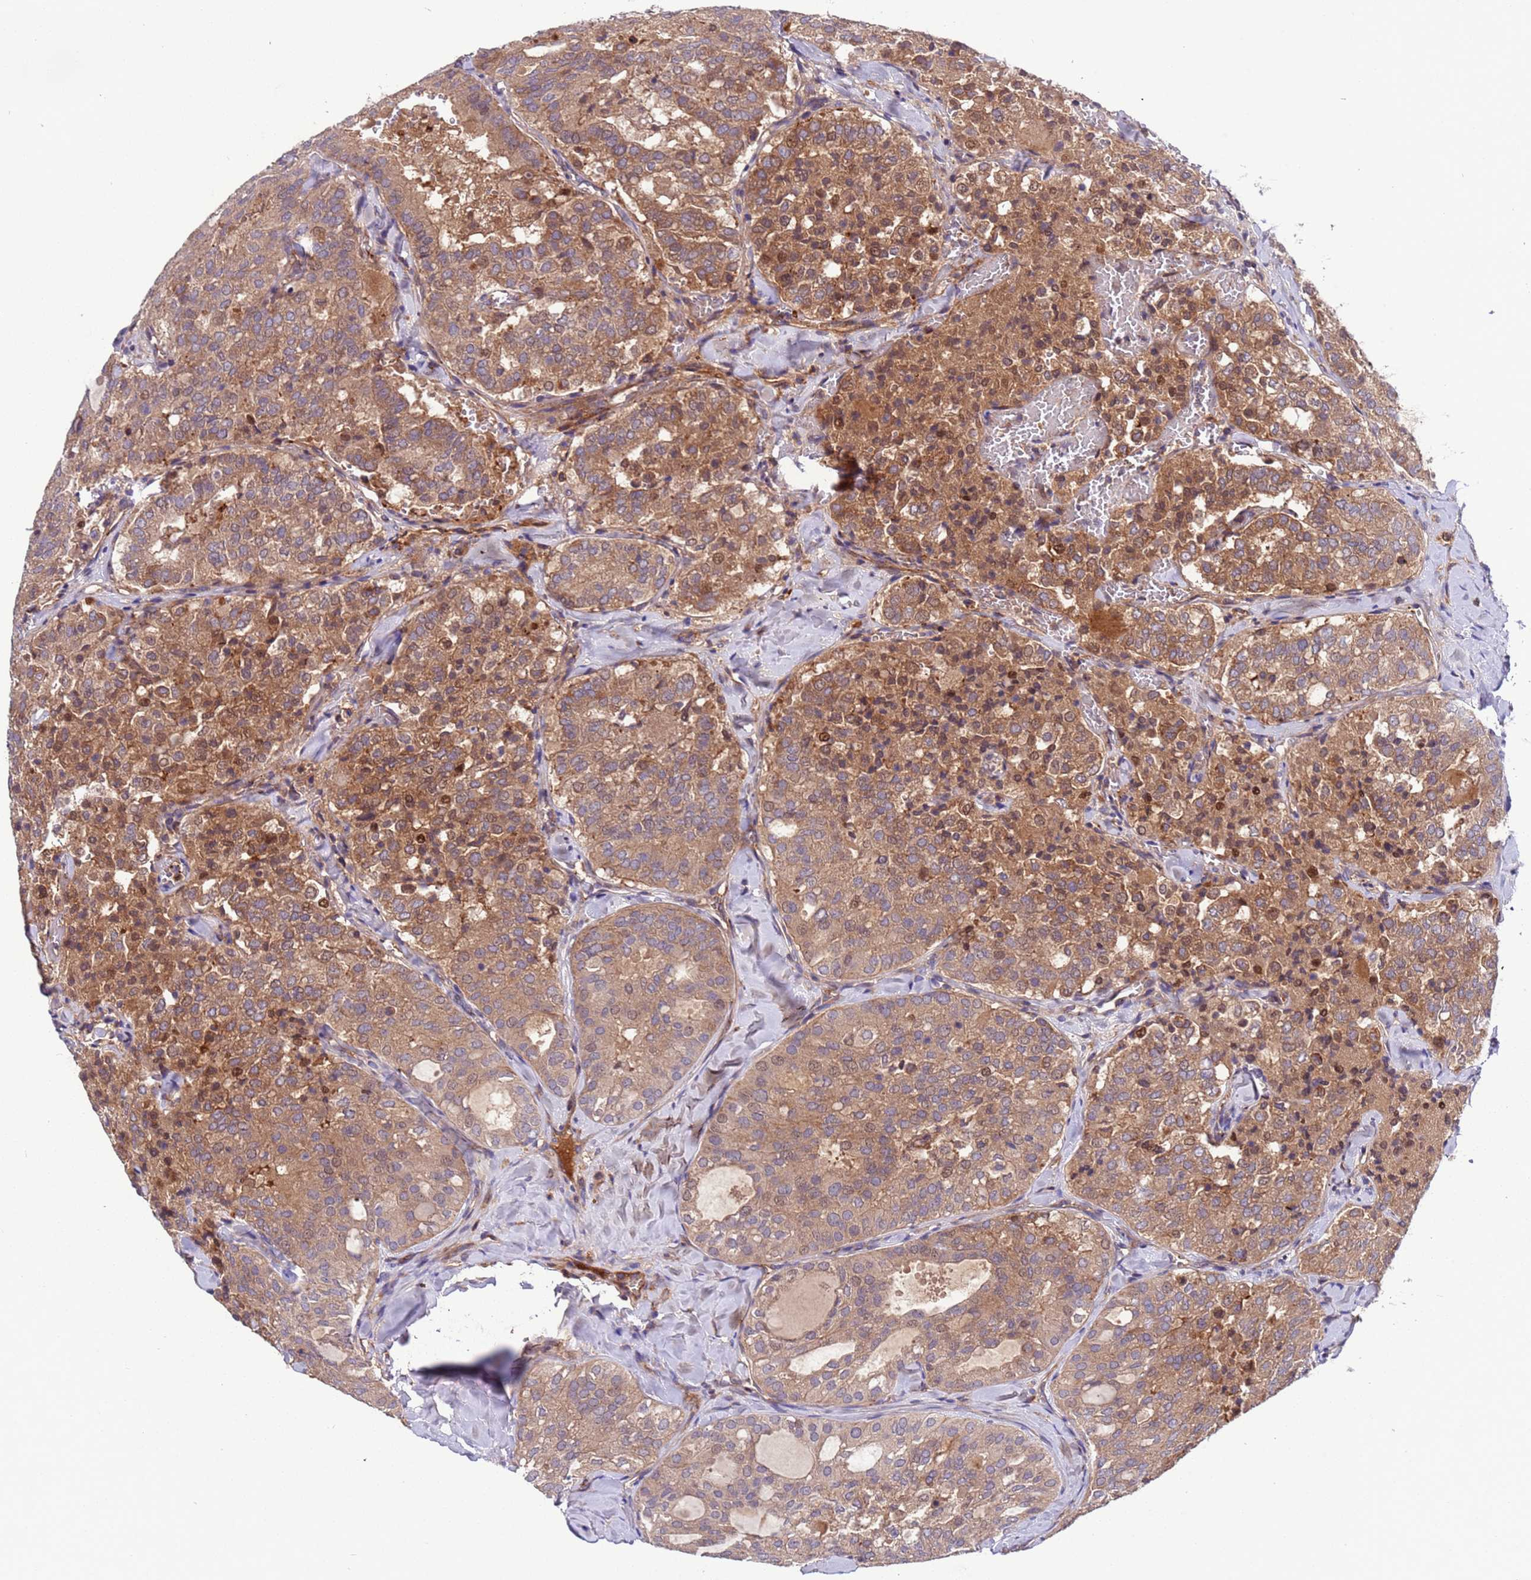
{"staining": {"intensity": "moderate", "quantity": "25%-75%", "location": "cytoplasmic/membranous"}, "tissue": "thyroid cancer", "cell_type": "Tumor cells", "image_type": "cancer", "snomed": [{"axis": "morphology", "description": "Follicular adenoma carcinoma, NOS"}, {"axis": "topography", "description": "Thyroid gland"}], "caption": "Brown immunohistochemical staining in thyroid cancer demonstrates moderate cytoplasmic/membranous expression in approximately 25%-75% of tumor cells.", "gene": "PARP16", "patient": {"sex": "male", "age": 75}}